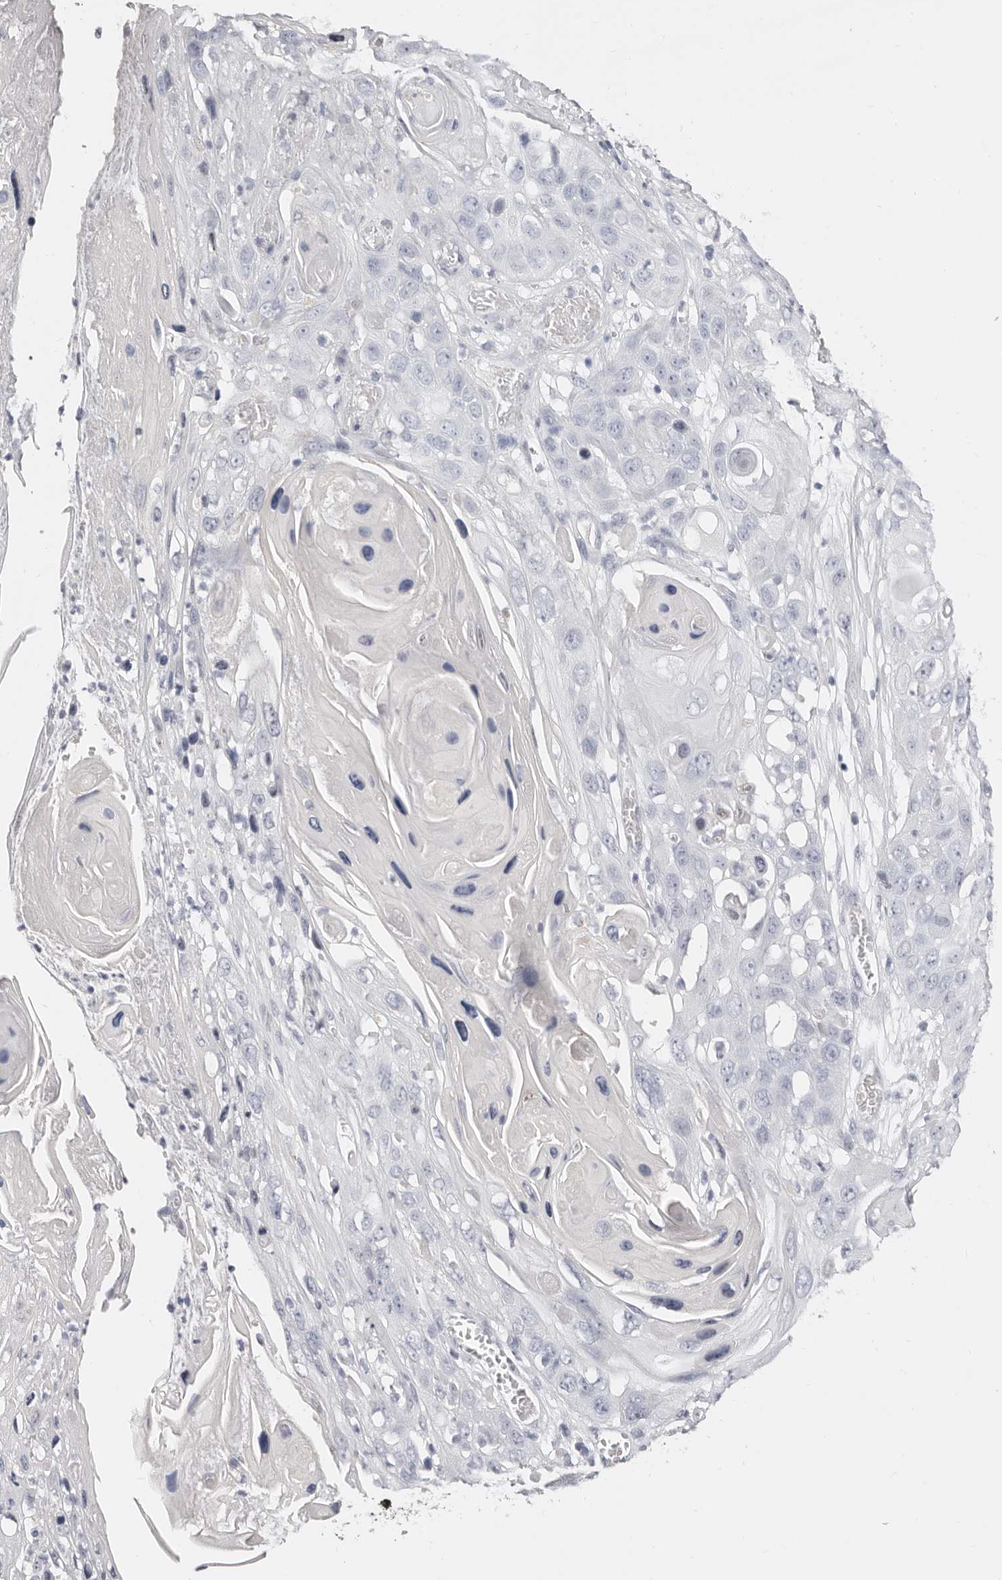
{"staining": {"intensity": "negative", "quantity": "none", "location": "none"}, "tissue": "skin cancer", "cell_type": "Tumor cells", "image_type": "cancer", "snomed": [{"axis": "morphology", "description": "Squamous cell carcinoma, NOS"}, {"axis": "topography", "description": "Skin"}], "caption": "Immunohistochemistry (IHC) photomicrograph of skin squamous cell carcinoma stained for a protein (brown), which demonstrates no expression in tumor cells.", "gene": "AKNAD1", "patient": {"sex": "male", "age": 55}}